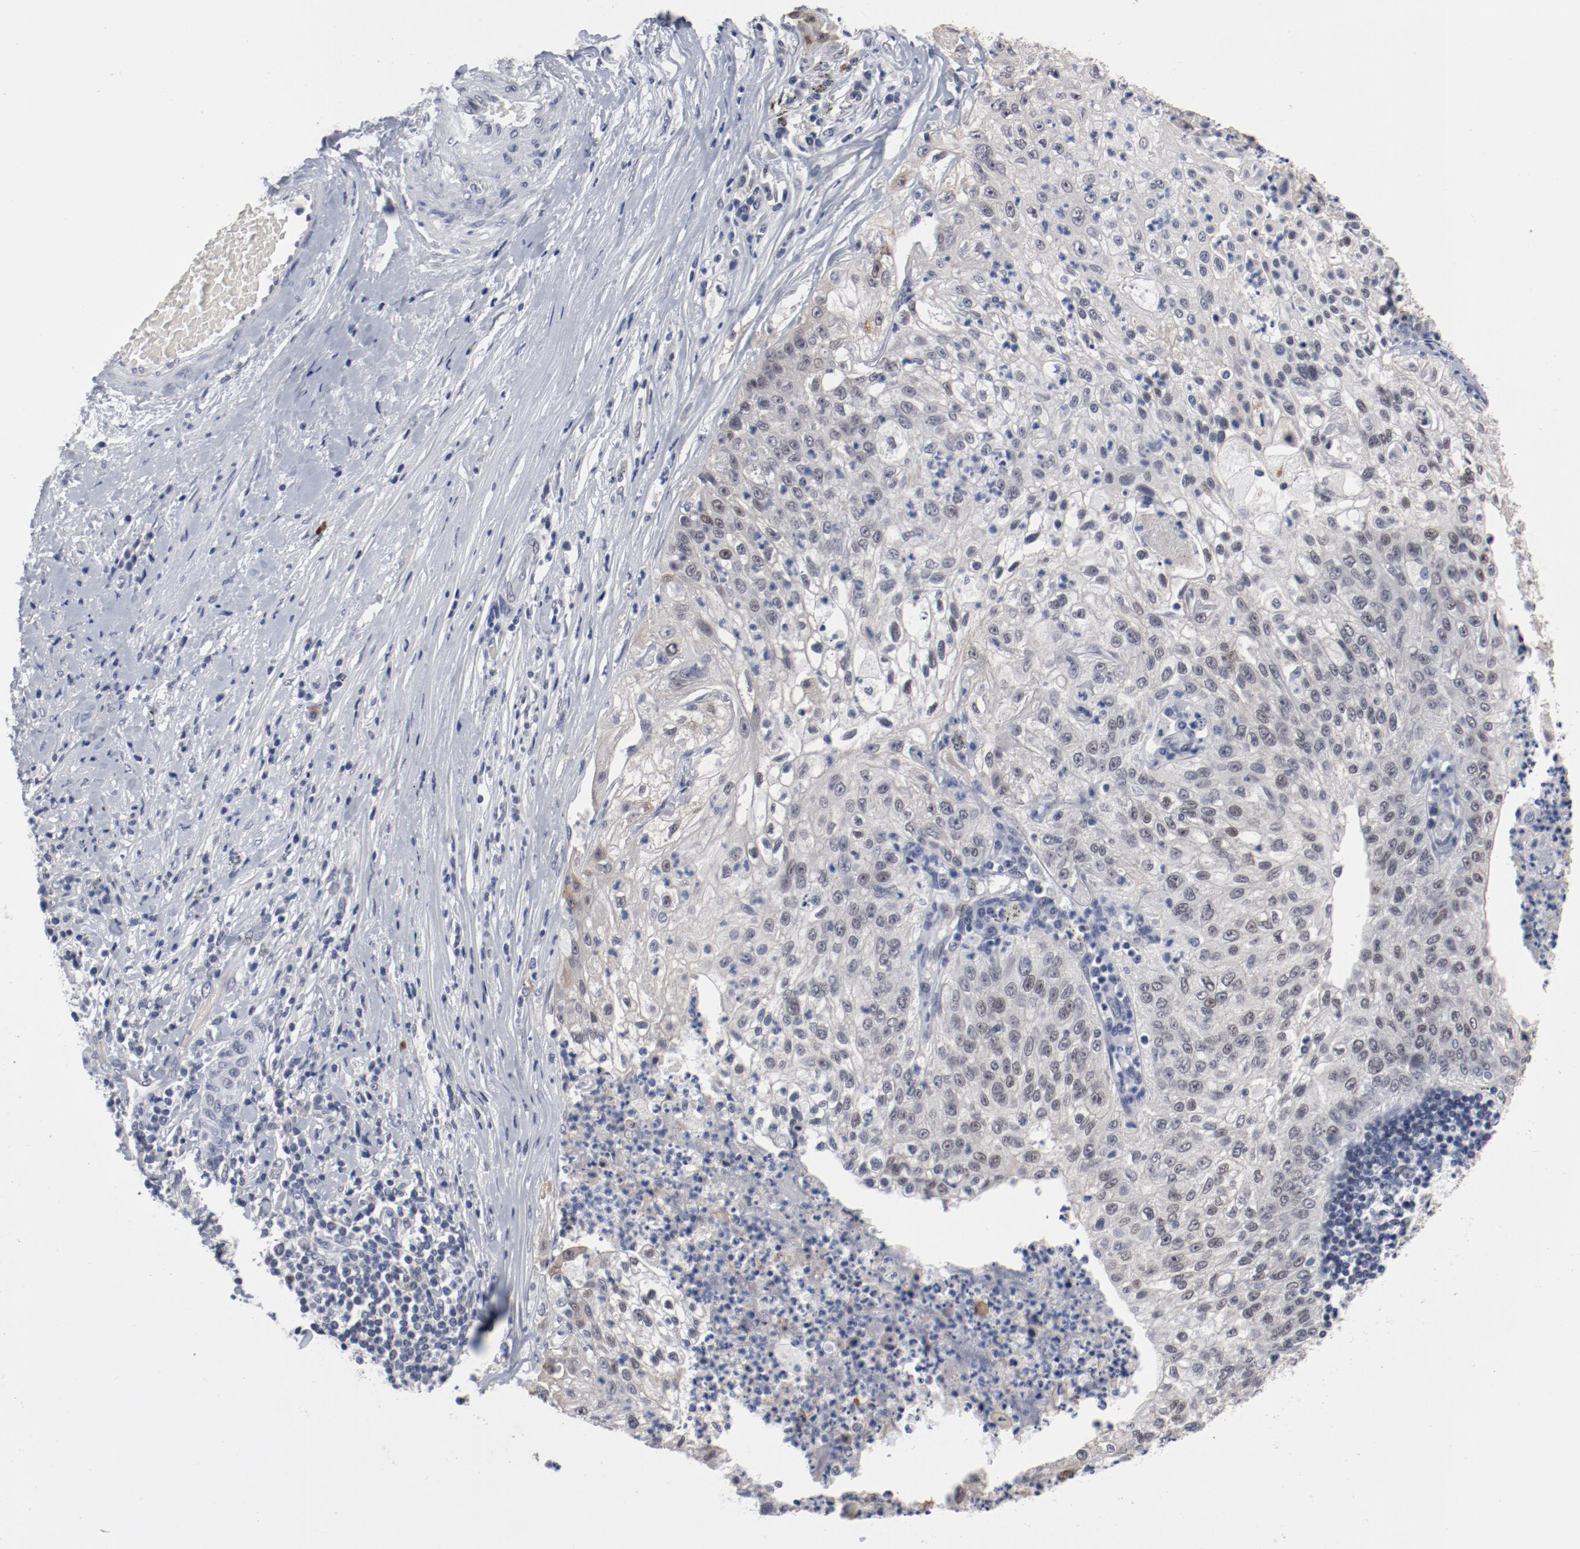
{"staining": {"intensity": "weak", "quantity": "25%-75%", "location": "nuclear"}, "tissue": "lung cancer", "cell_type": "Tumor cells", "image_type": "cancer", "snomed": [{"axis": "morphology", "description": "Inflammation, NOS"}, {"axis": "morphology", "description": "Squamous cell carcinoma, NOS"}, {"axis": "topography", "description": "Lymph node"}, {"axis": "topography", "description": "Soft tissue"}, {"axis": "topography", "description": "Lung"}], "caption": "DAB (3,3'-diaminobenzidine) immunohistochemical staining of lung squamous cell carcinoma reveals weak nuclear protein expression in about 25%-75% of tumor cells.", "gene": "ANKLE2", "patient": {"sex": "male", "age": 66}}